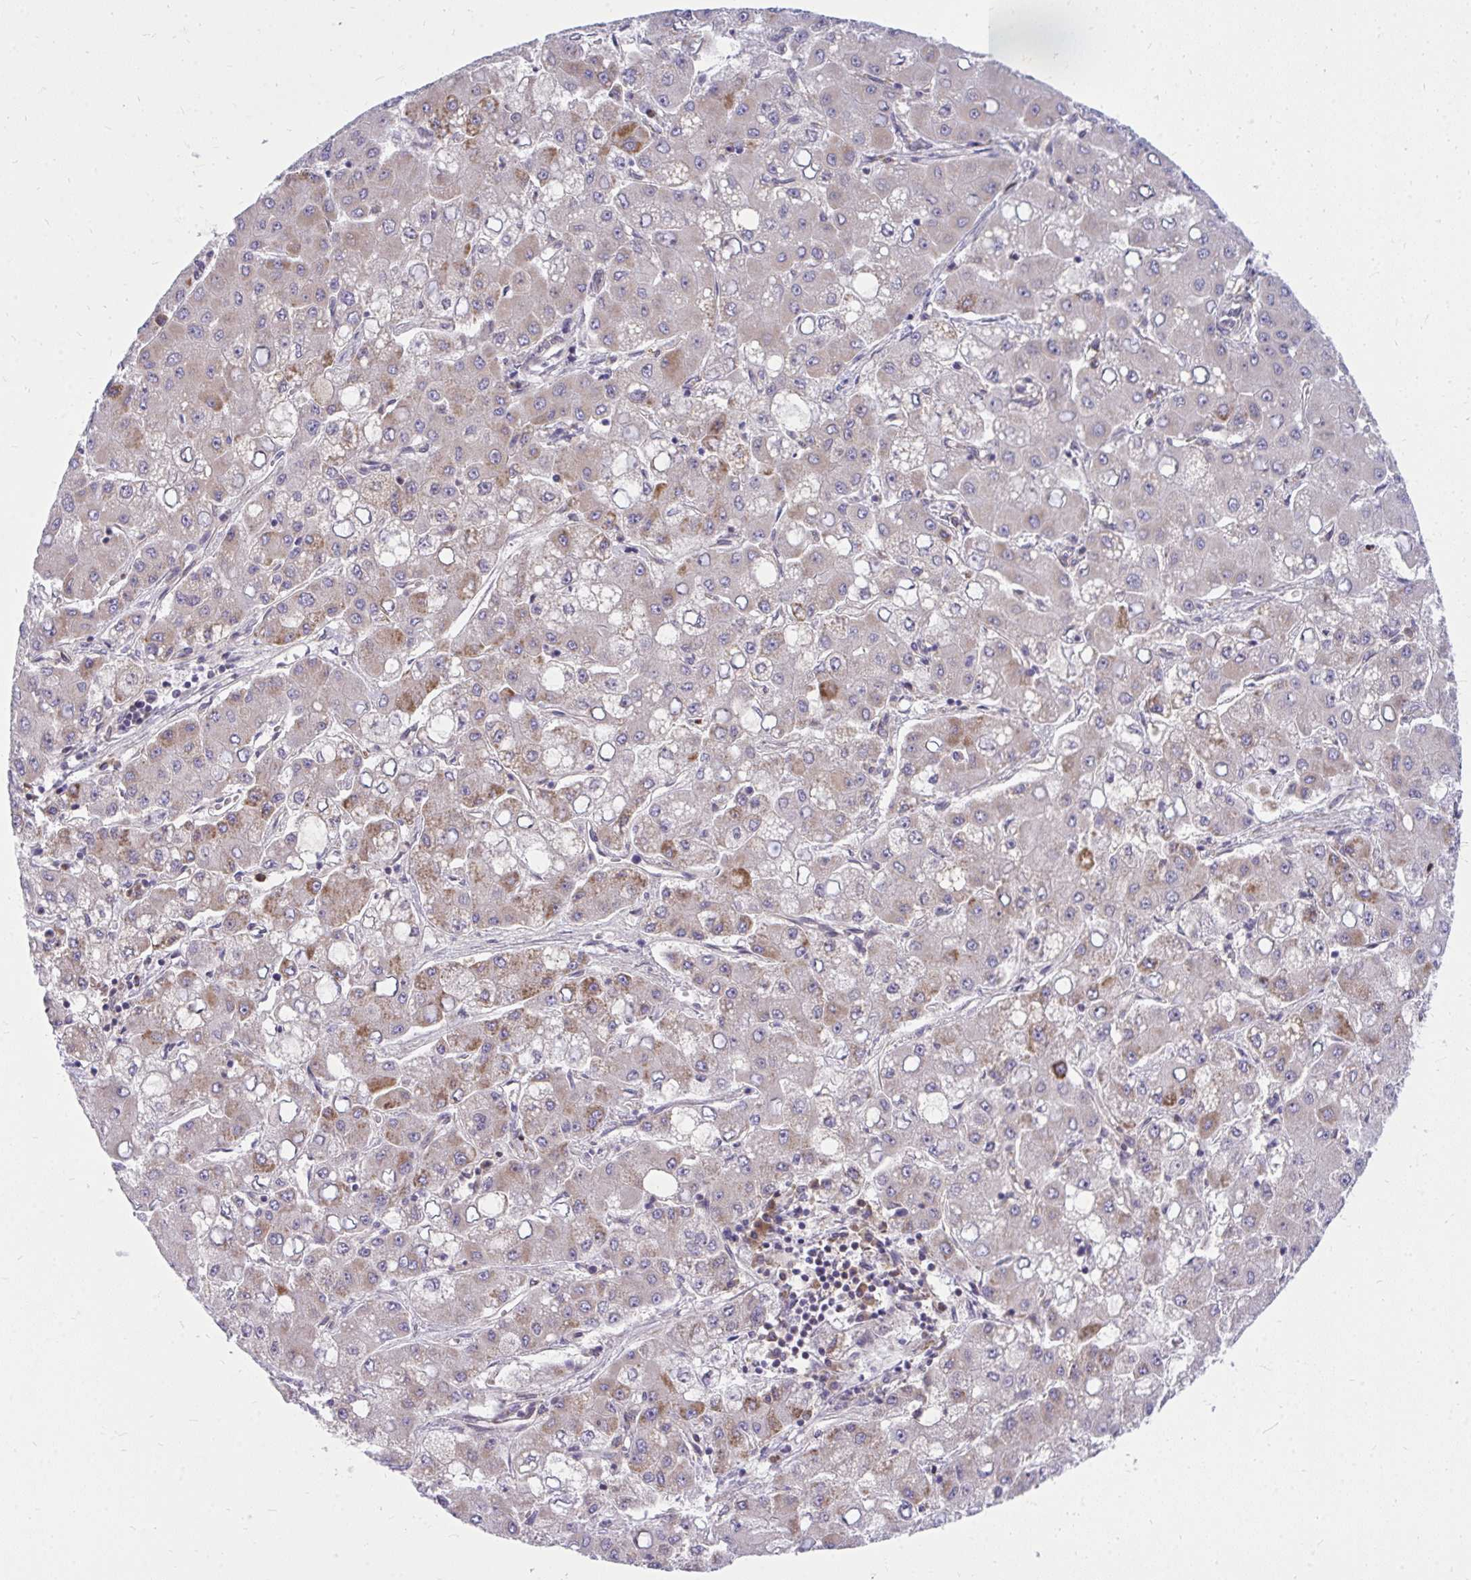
{"staining": {"intensity": "weak", "quantity": "<25%", "location": "cytoplasmic/membranous"}, "tissue": "liver cancer", "cell_type": "Tumor cells", "image_type": "cancer", "snomed": [{"axis": "morphology", "description": "Carcinoma, Hepatocellular, NOS"}, {"axis": "topography", "description": "Liver"}], "caption": "Immunohistochemical staining of human liver hepatocellular carcinoma demonstrates no significant expression in tumor cells.", "gene": "ASAP1", "patient": {"sex": "male", "age": 40}}